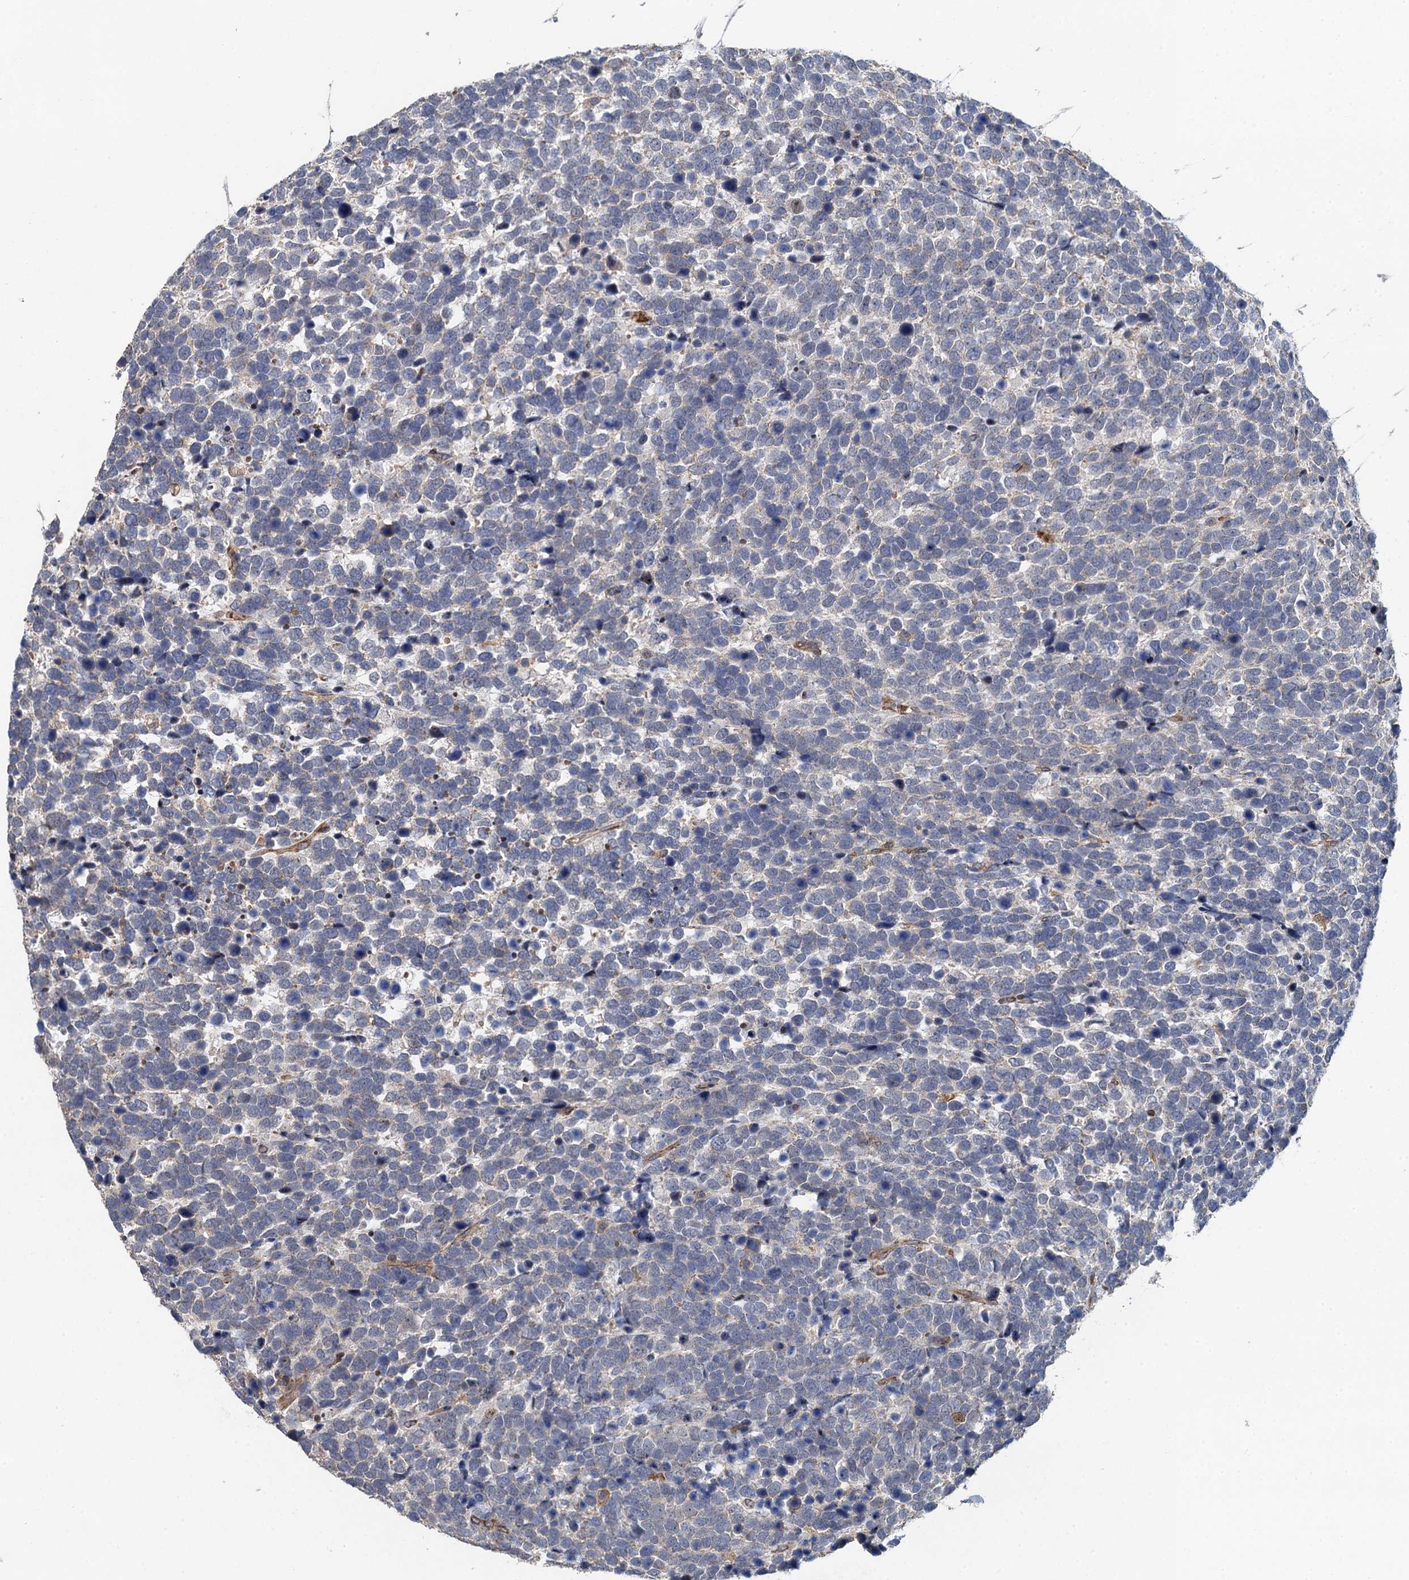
{"staining": {"intensity": "negative", "quantity": "none", "location": "none"}, "tissue": "urothelial cancer", "cell_type": "Tumor cells", "image_type": "cancer", "snomed": [{"axis": "morphology", "description": "Urothelial carcinoma, High grade"}, {"axis": "topography", "description": "Urinary bladder"}], "caption": "Immunohistochemical staining of high-grade urothelial carcinoma demonstrates no significant positivity in tumor cells.", "gene": "RSAD2", "patient": {"sex": "female", "age": 82}}